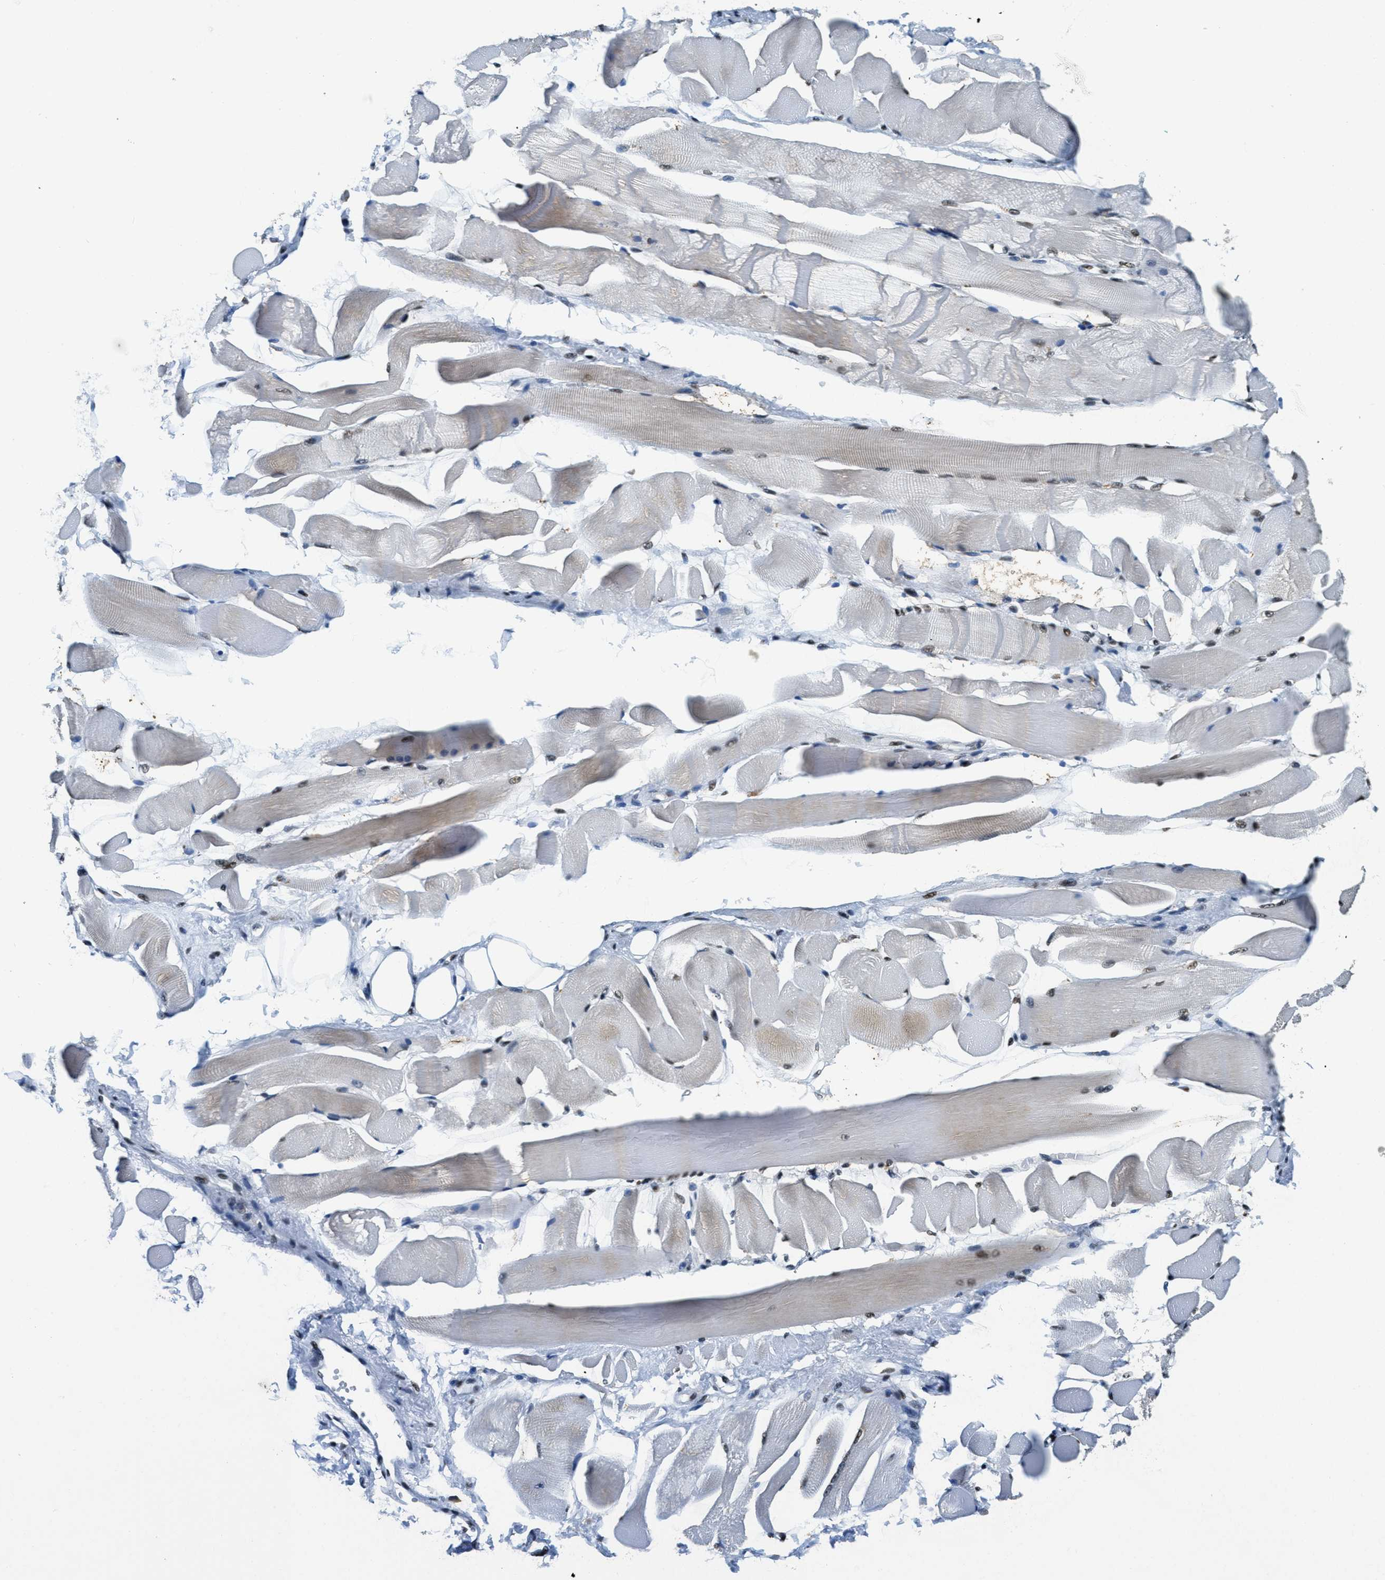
{"staining": {"intensity": "moderate", "quantity": "25%-75%", "location": "nuclear"}, "tissue": "skeletal muscle", "cell_type": "Myocytes", "image_type": "normal", "snomed": [{"axis": "morphology", "description": "Normal tissue, NOS"}, {"axis": "topography", "description": "Skeletal muscle"}, {"axis": "topography", "description": "Peripheral nerve tissue"}], "caption": "Immunohistochemistry staining of benign skeletal muscle, which exhibits medium levels of moderate nuclear staining in about 25%-75% of myocytes indicating moderate nuclear protein positivity. The staining was performed using DAB (3,3'-diaminobenzidine) (brown) for protein detection and nuclei were counterstained in hematoxylin (blue).", "gene": "SSB", "patient": {"sex": "female", "age": 84}}